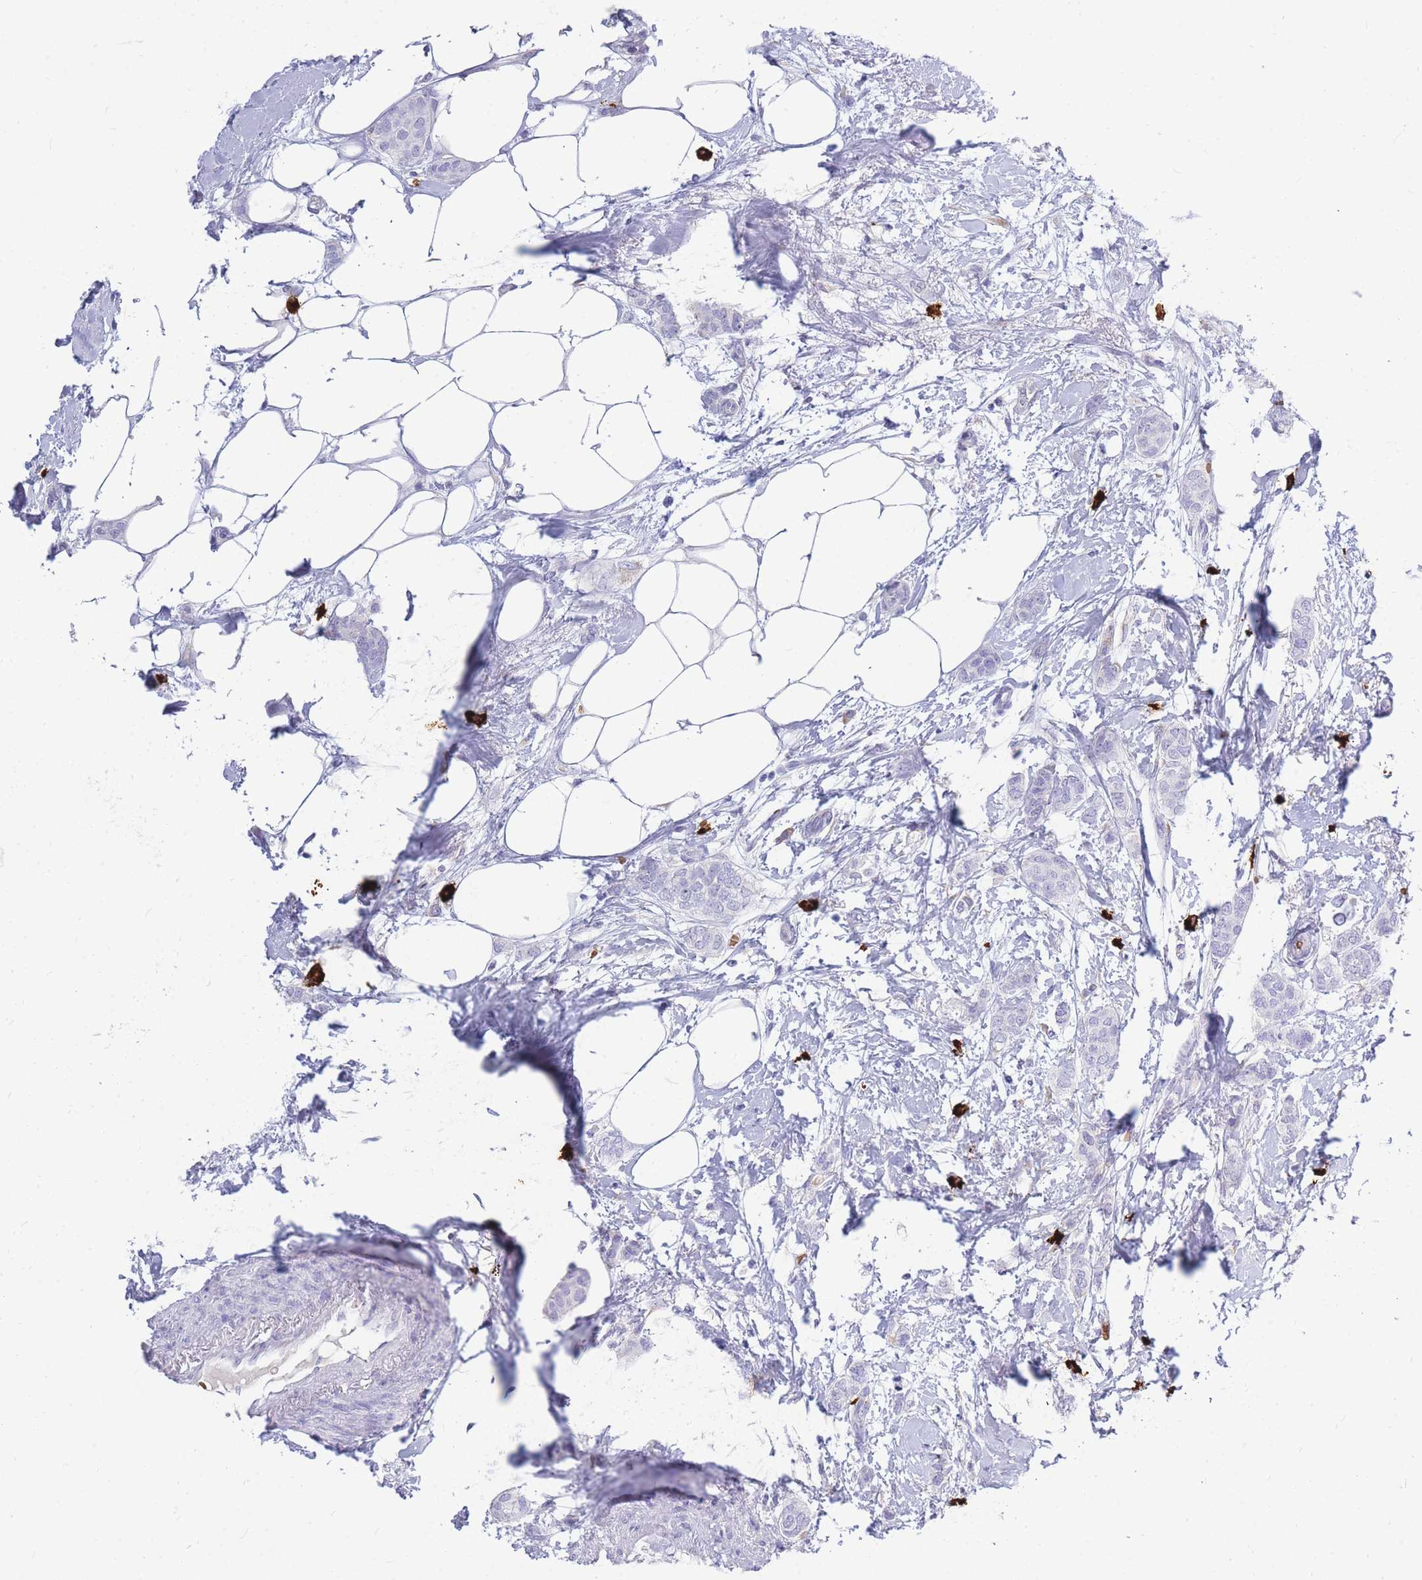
{"staining": {"intensity": "negative", "quantity": "none", "location": "none"}, "tissue": "breast cancer", "cell_type": "Tumor cells", "image_type": "cancer", "snomed": [{"axis": "morphology", "description": "Duct carcinoma"}, {"axis": "topography", "description": "Breast"}], "caption": "The immunohistochemistry histopathology image has no significant expression in tumor cells of breast cancer (intraductal carcinoma) tissue.", "gene": "TPSD1", "patient": {"sex": "female", "age": 72}}